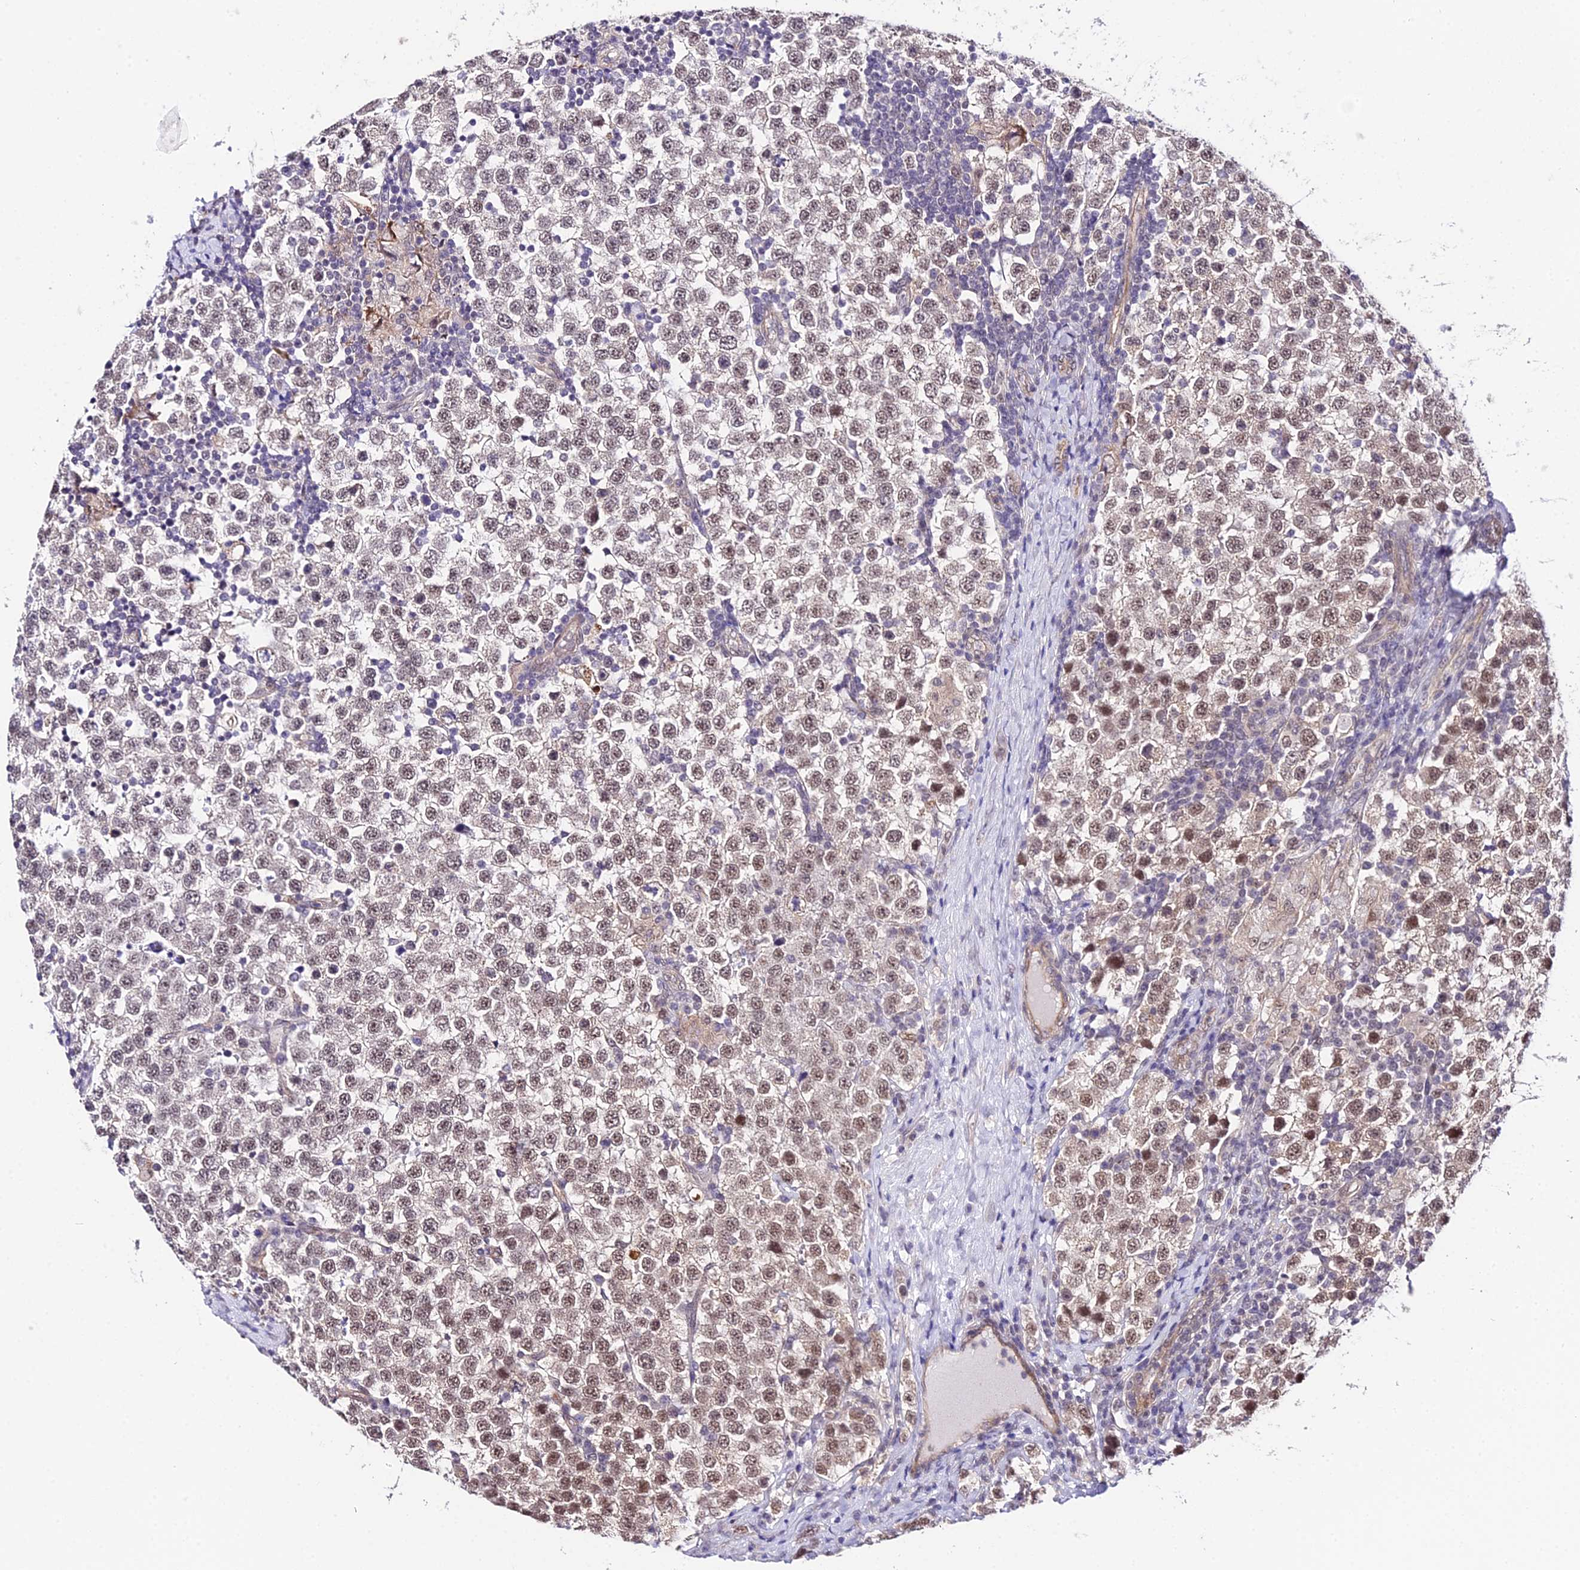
{"staining": {"intensity": "moderate", "quantity": ">75%", "location": "nuclear"}, "tissue": "testis cancer", "cell_type": "Tumor cells", "image_type": "cancer", "snomed": [{"axis": "morphology", "description": "Seminoma, NOS"}, {"axis": "topography", "description": "Testis"}], "caption": "The immunohistochemical stain shows moderate nuclear expression in tumor cells of testis seminoma tissue.", "gene": "POLR2I", "patient": {"sex": "male", "age": 34}}